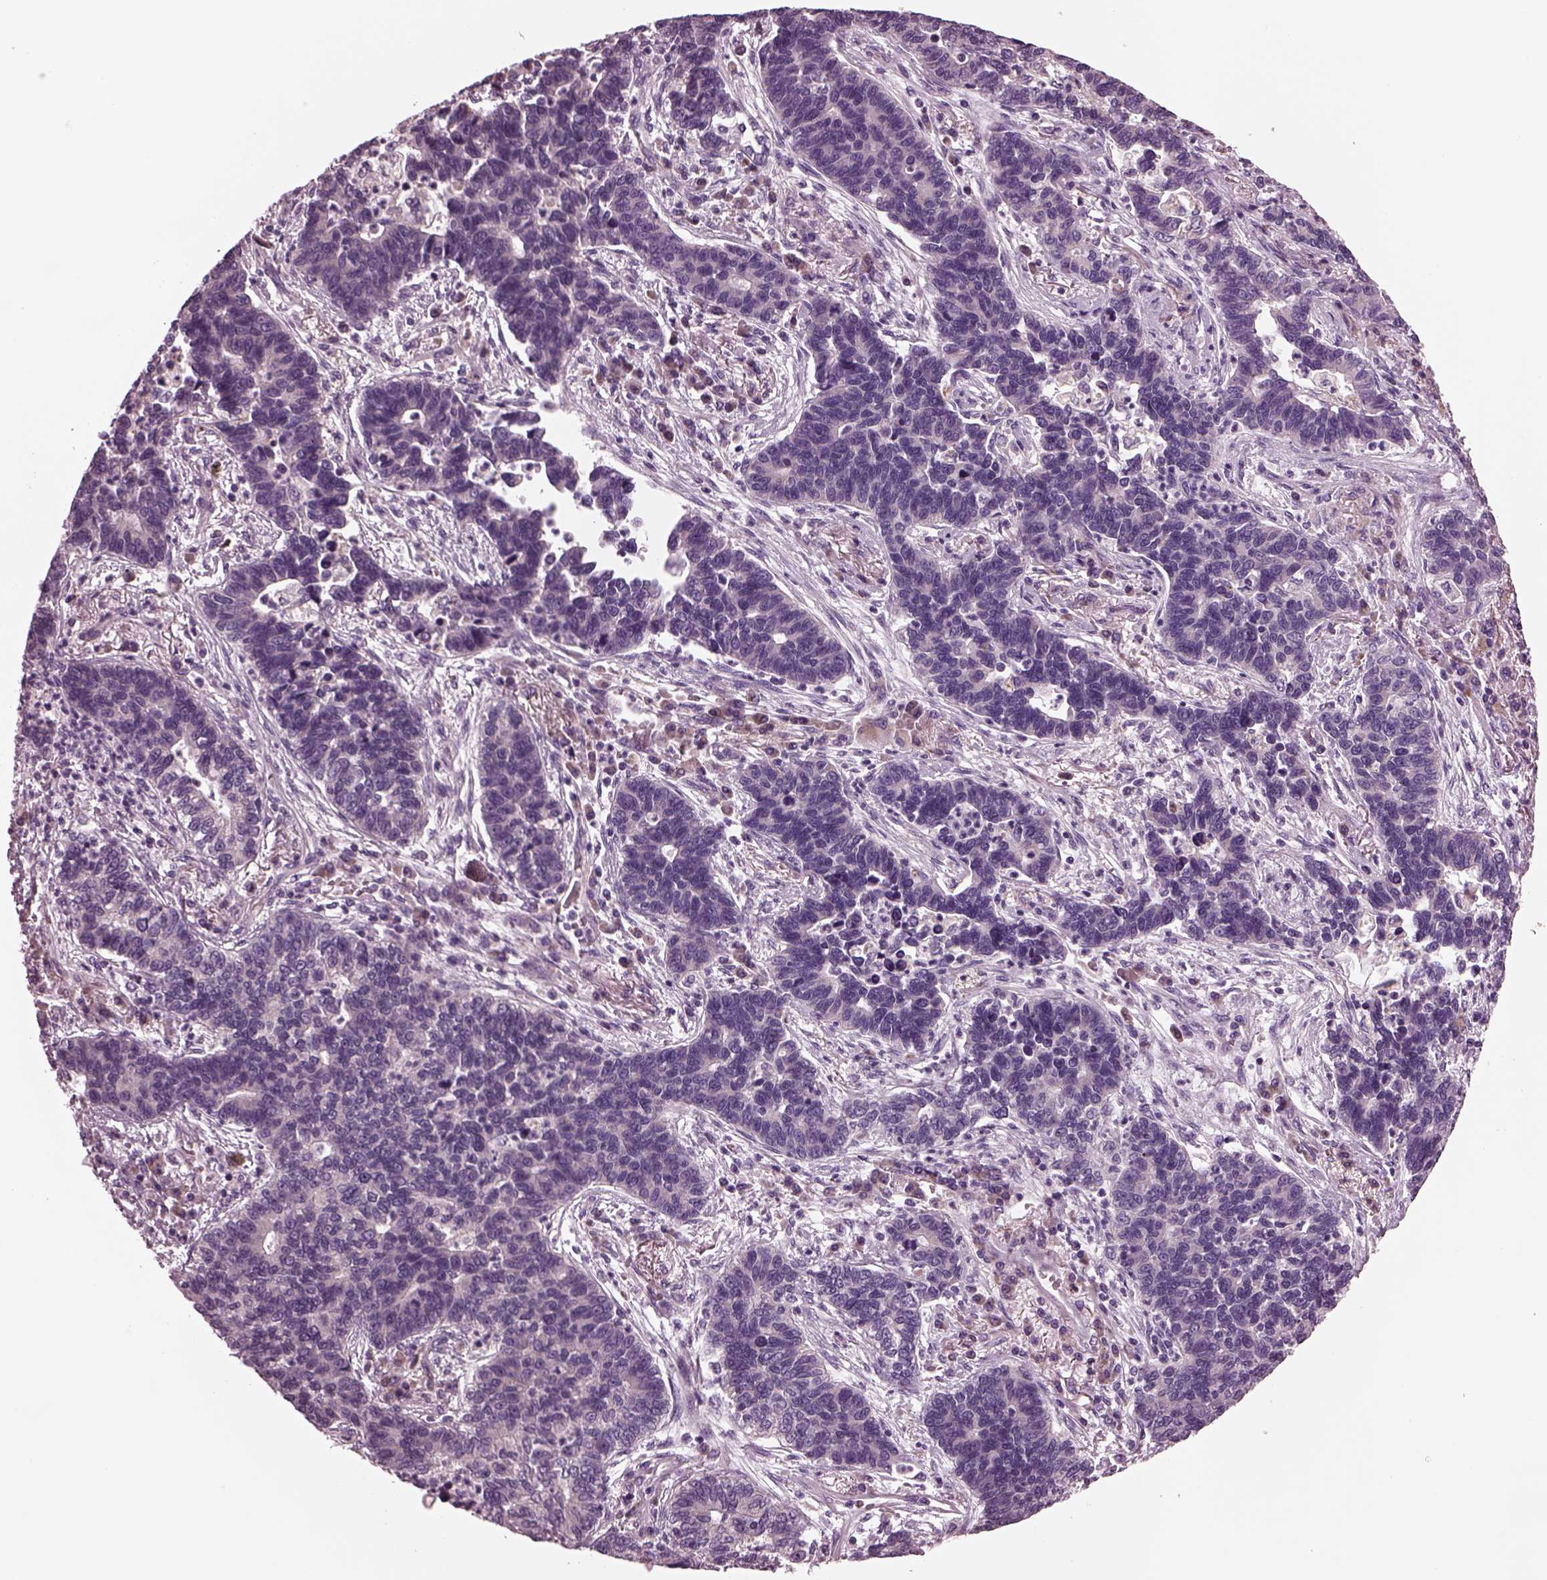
{"staining": {"intensity": "negative", "quantity": "none", "location": "none"}, "tissue": "lung cancer", "cell_type": "Tumor cells", "image_type": "cancer", "snomed": [{"axis": "morphology", "description": "Adenocarcinoma, NOS"}, {"axis": "topography", "description": "Lung"}], "caption": "Immunohistochemistry image of neoplastic tissue: human lung cancer (adenocarcinoma) stained with DAB shows no significant protein expression in tumor cells.", "gene": "AP4M1", "patient": {"sex": "female", "age": 57}}